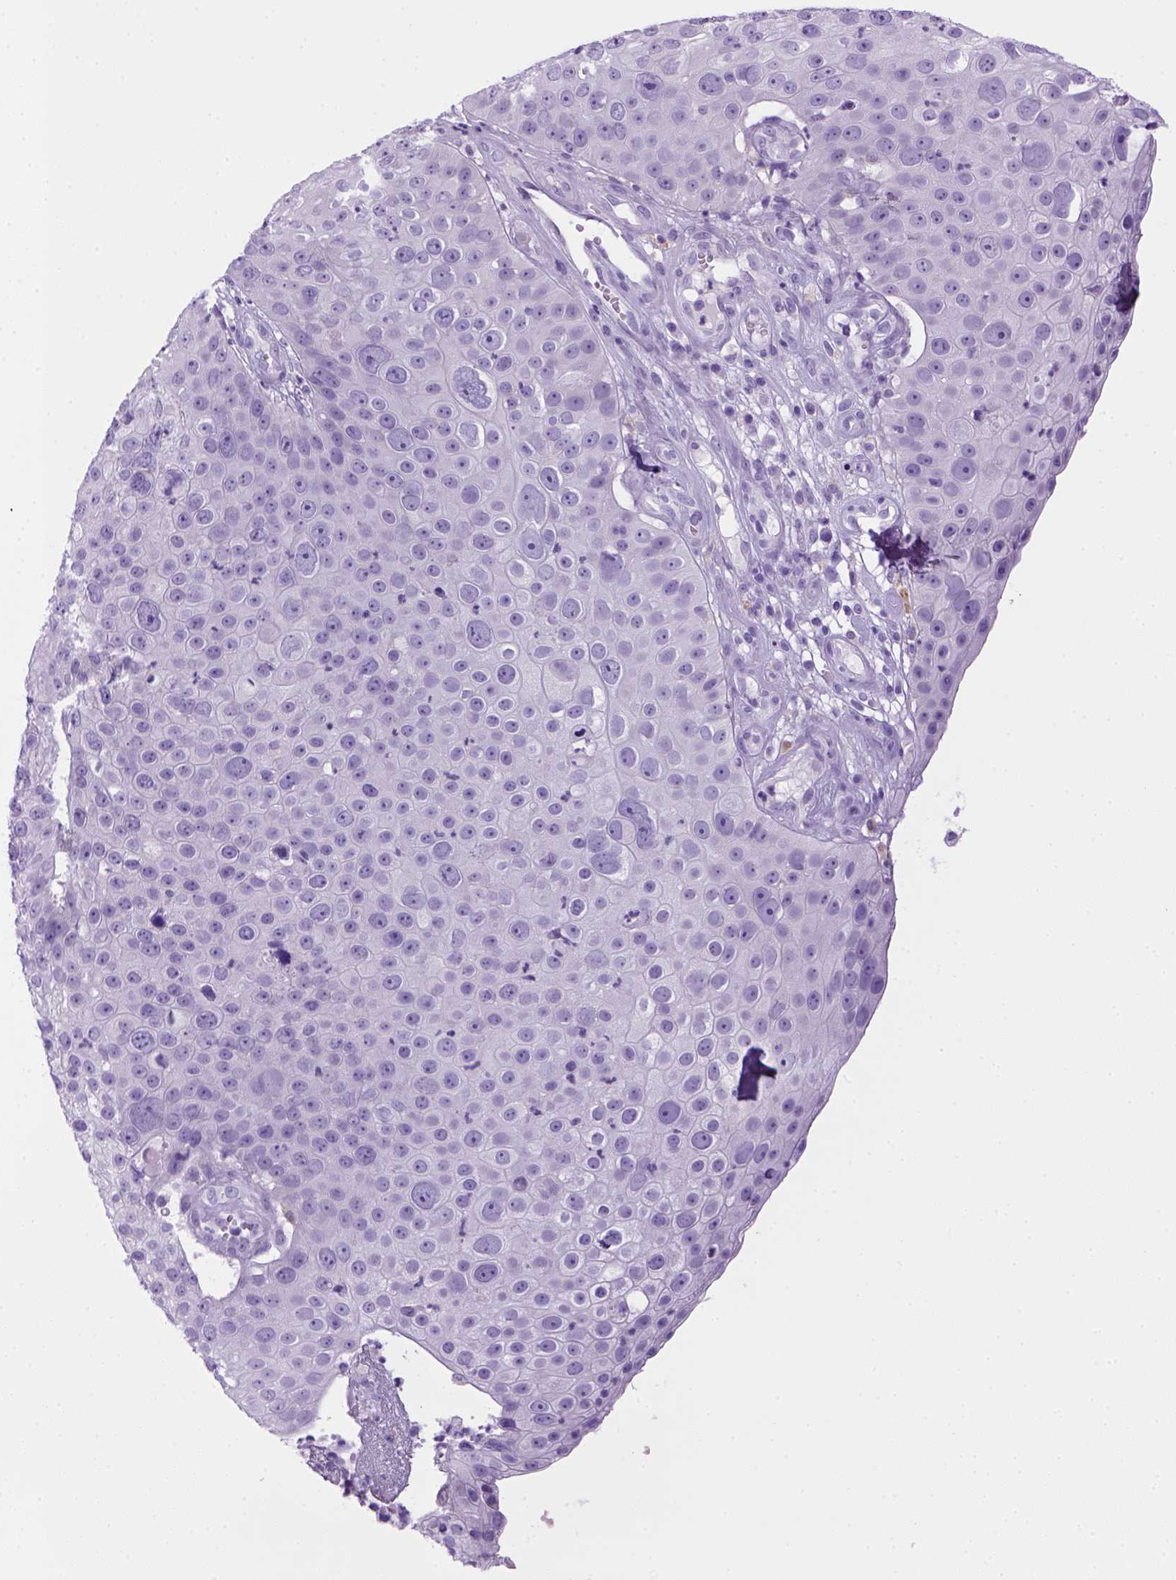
{"staining": {"intensity": "negative", "quantity": "none", "location": "none"}, "tissue": "skin cancer", "cell_type": "Tumor cells", "image_type": "cancer", "snomed": [{"axis": "morphology", "description": "Squamous cell carcinoma, NOS"}, {"axis": "topography", "description": "Skin"}], "caption": "High power microscopy micrograph of an immunohistochemistry image of squamous cell carcinoma (skin), revealing no significant staining in tumor cells.", "gene": "SGCG", "patient": {"sex": "male", "age": 71}}